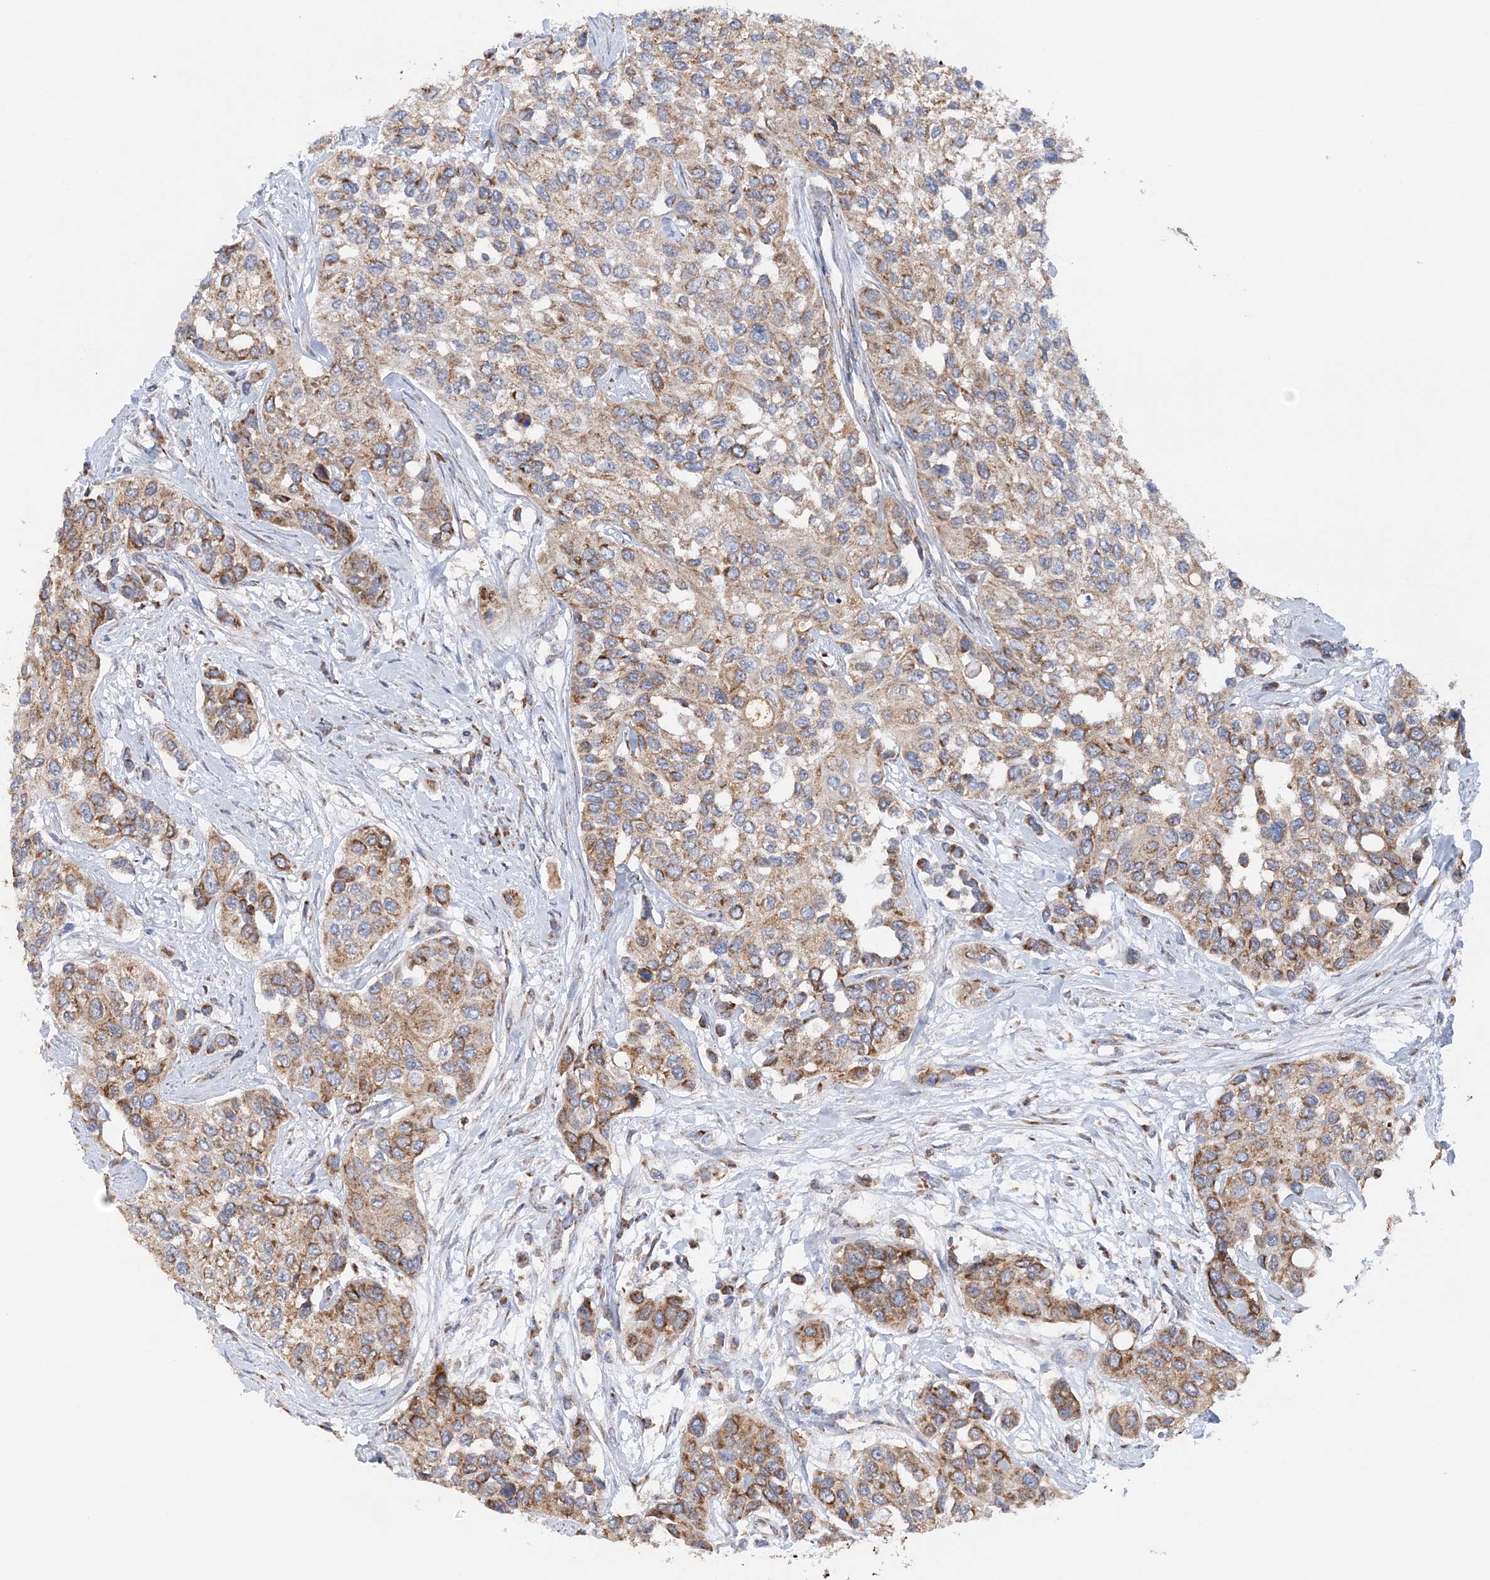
{"staining": {"intensity": "moderate", "quantity": ">75%", "location": "cytoplasmic/membranous"}, "tissue": "urothelial cancer", "cell_type": "Tumor cells", "image_type": "cancer", "snomed": [{"axis": "morphology", "description": "Normal tissue, NOS"}, {"axis": "morphology", "description": "Urothelial carcinoma, High grade"}, {"axis": "topography", "description": "Vascular tissue"}, {"axis": "topography", "description": "Urinary bladder"}], "caption": "Immunohistochemistry (IHC) of human urothelial cancer reveals medium levels of moderate cytoplasmic/membranous positivity in about >75% of tumor cells.", "gene": "TTC32", "patient": {"sex": "female", "age": 56}}